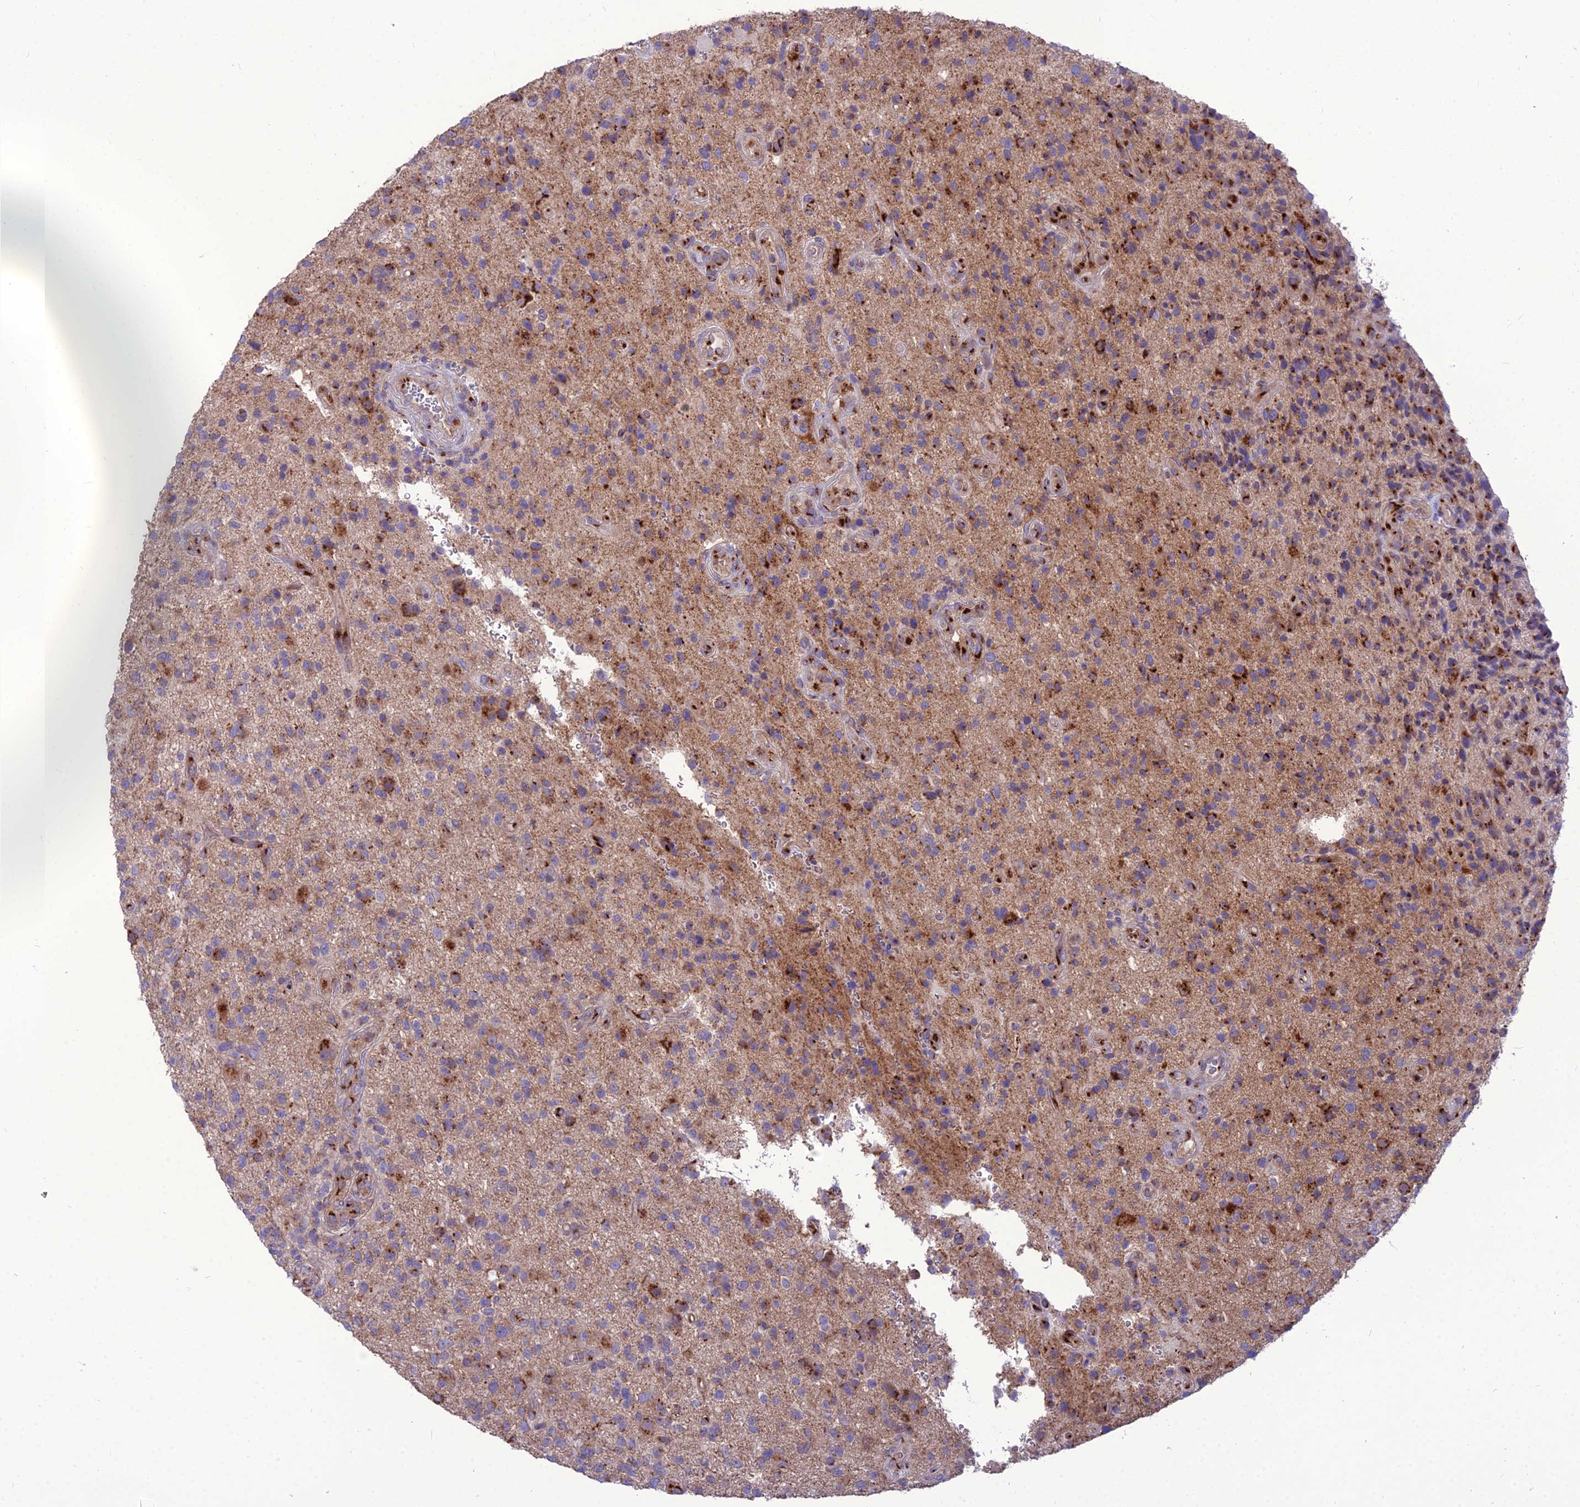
{"staining": {"intensity": "strong", "quantity": "<25%", "location": "cytoplasmic/membranous"}, "tissue": "glioma", "cell_type": "Tumor cells", "image_type": "cancer", "snomed": [{"axis": "morphology", "description": "Glioma, malignant, High grade"}, {"axis": "topography", "description": "Brain"}], "caption": "Strong cytoplasmic/membranous staining for a protein is identified in approximately <25% of tumor cells of glioma using immunohistochemistry.", "gene": "SPRYD7", "patient": {"sex": "male", "age": 47}}